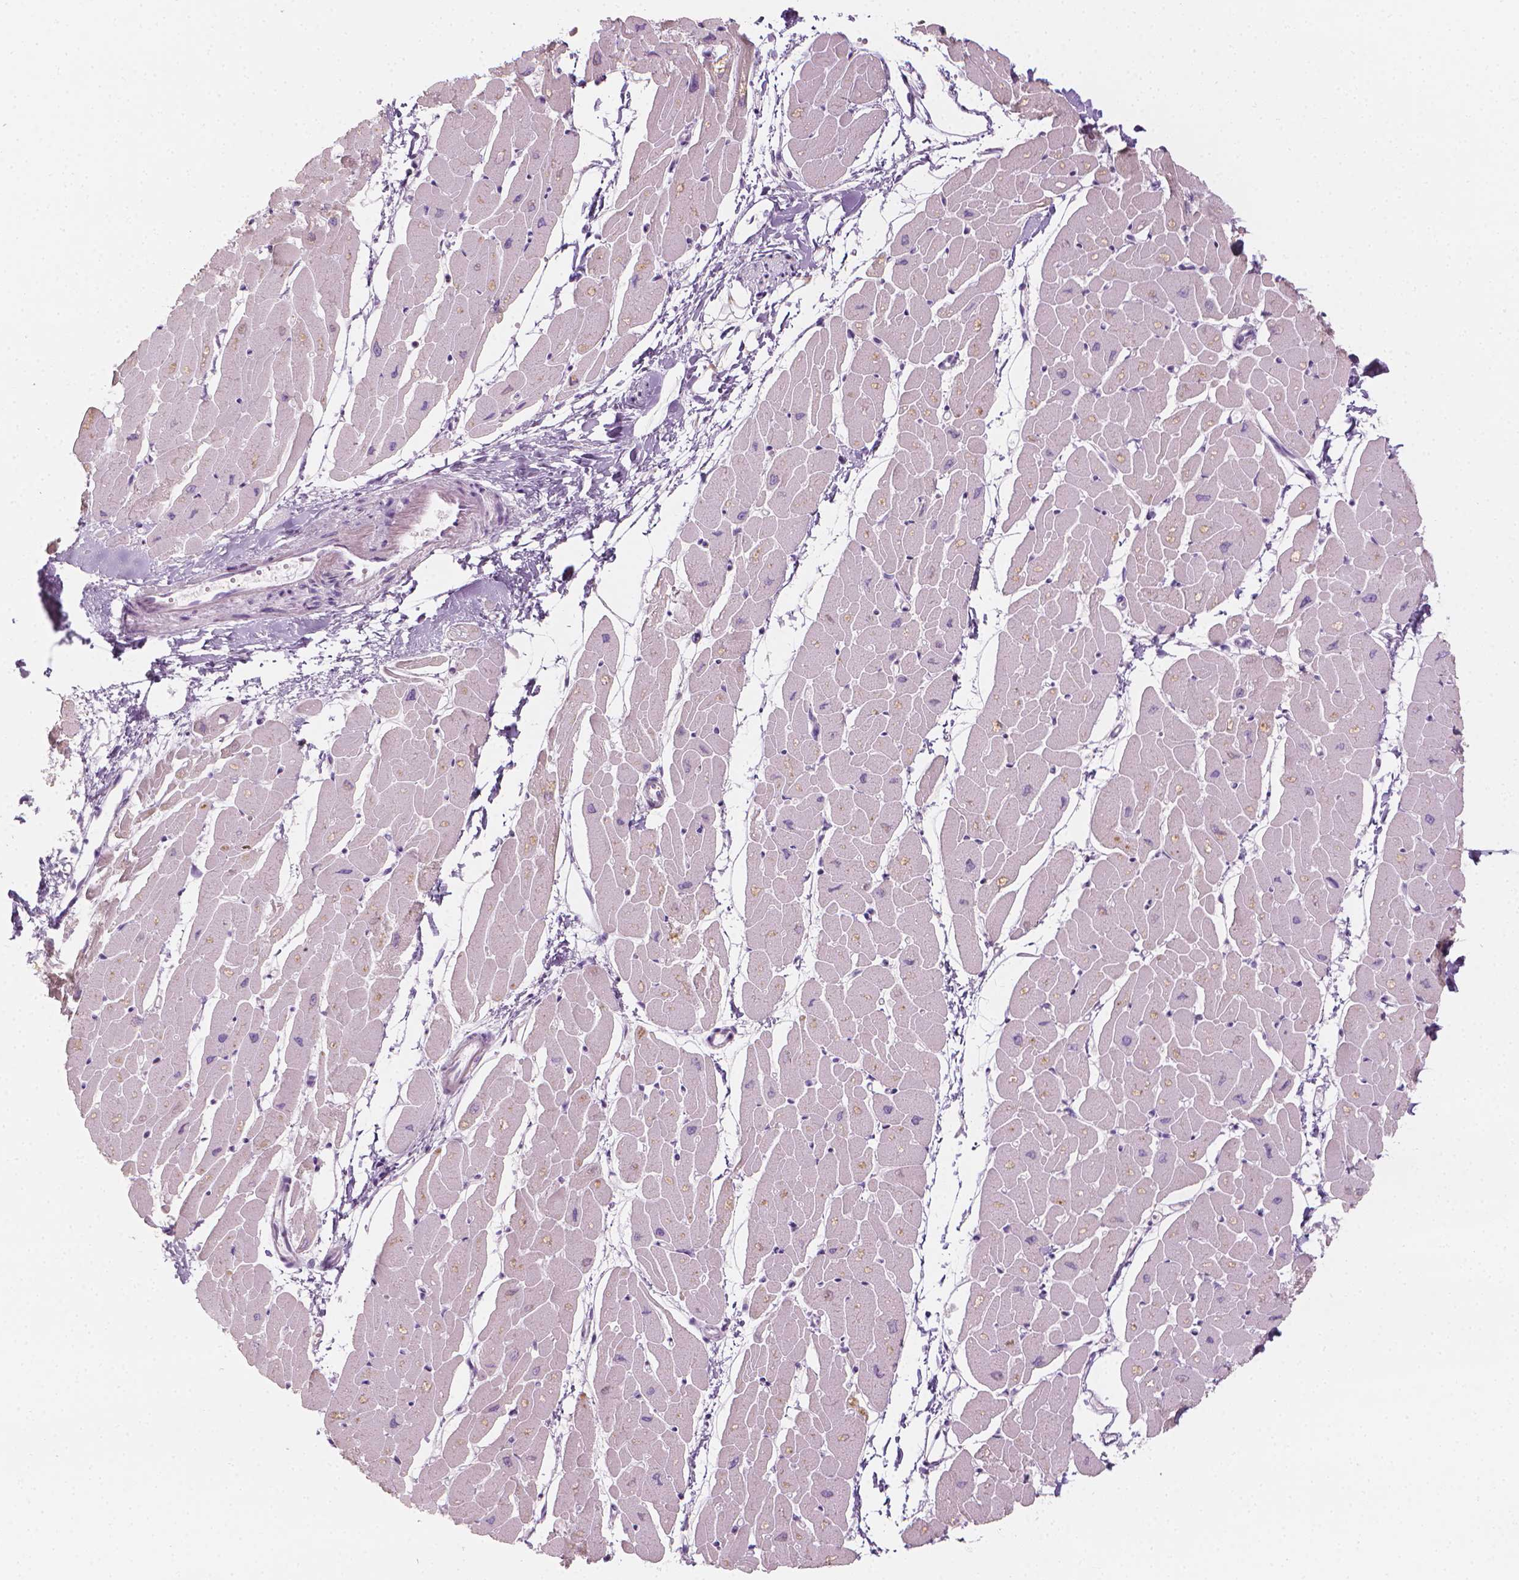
{"staining": {"intensity": "negative", "quantity": "none", "location": "none"}, "tissue": "heart muscle", "cell_type": "Cardiomyocytes", "image_type": "normal", "snomed": [{"axis": "morphology", "description": "Normal tissue, NOS"}, {"axis": "topography", "description": "Heart"}], "caption": "IHC photomicrograph of benign heart muscle stained for a protein (brown), which shows no positivity in cardiomyocytes. The staining was performed using DAB (3,3'-diaminobenzidine) to visualize the protein expression in brown, while the nuclei were stained in blue with hematoxylin (Magnification: 20x).", "gene": "SHMT1", "patient": {"sex": "male", "age": 57}}